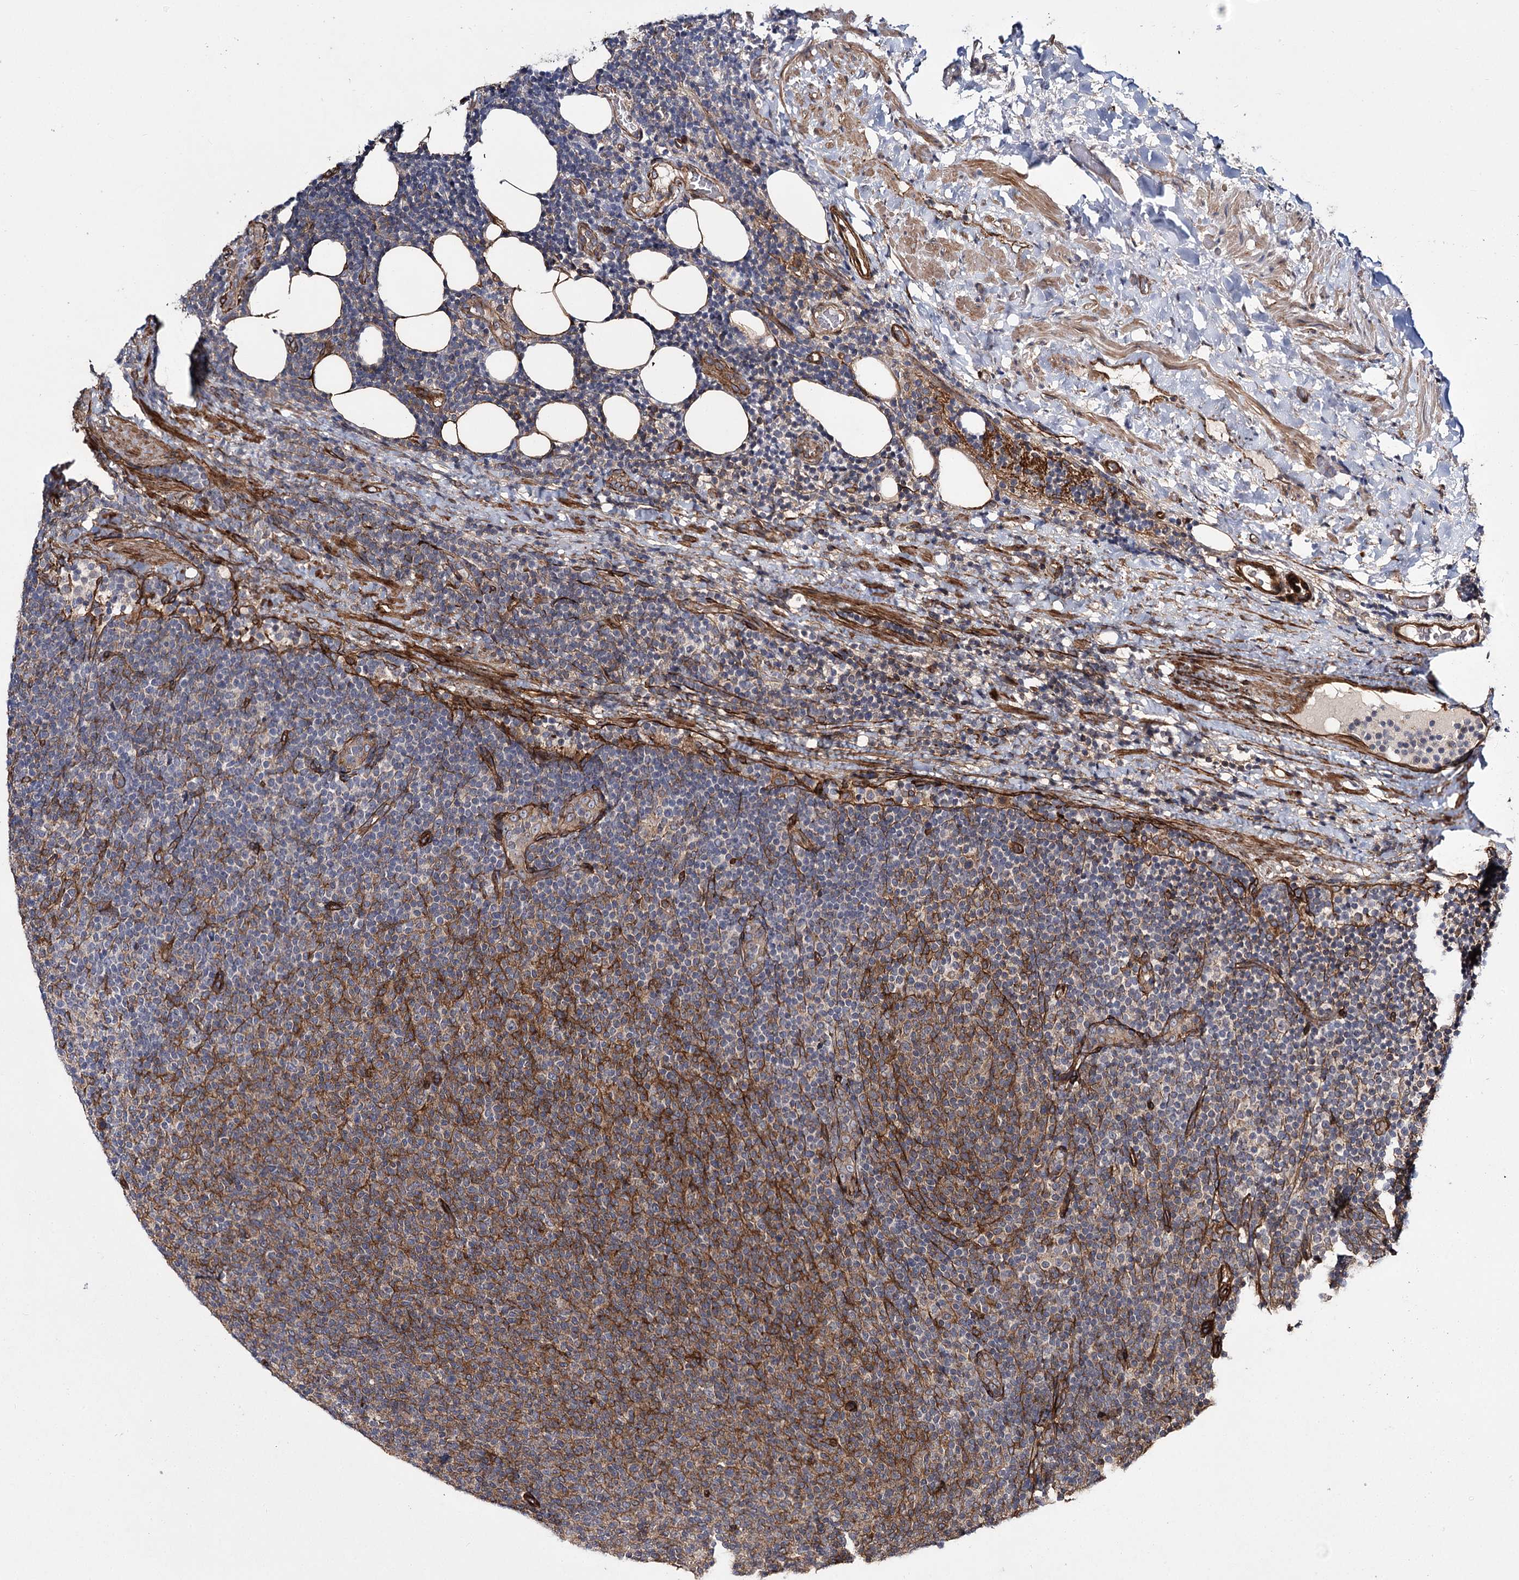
{"staining": {"intensity": "negative", "quantity": "none", "location": "none"}, "tissue": "lymphoma", "cell_type": "Tumor cells", "image_type": "cancer", "snomed": [{"axis": "morphology", "description": "Malignant lymphoma, non-Hodgkin's type, Low grade"}, {"axis": "topography", "description": "Lymph node"}], "caption": "Tumor cells show no significant protein positivity in lymphoma.", "gene": "MYO1C", "patient": {"sex": "male", "age": 66}}